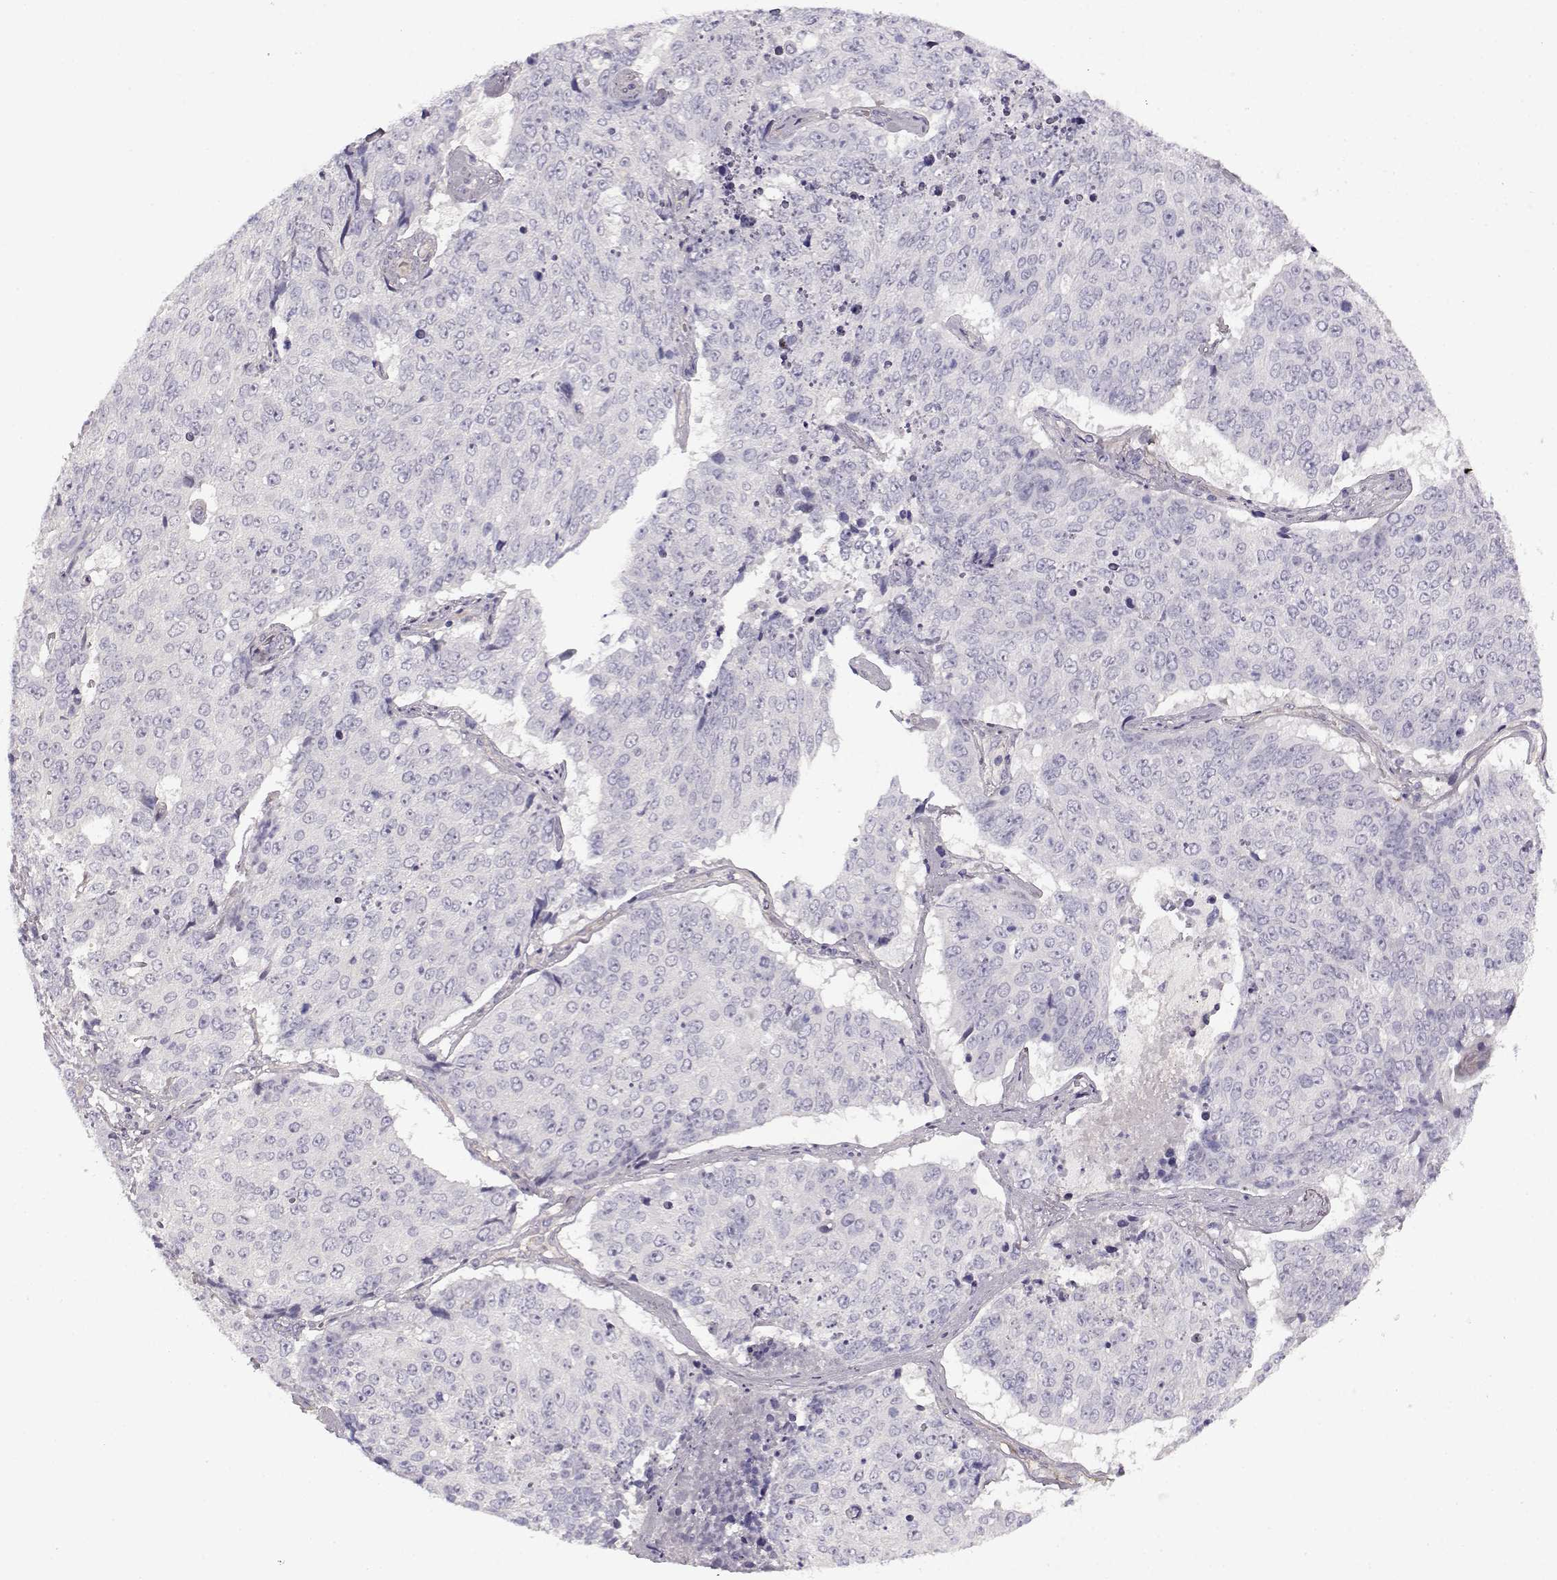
{"staining": {"intensity": "negative", "quantity": "none", "location": "none"}, "tissue": "lung cancer", "cell_type": "Tumor cells", "image_type": "cancer", "snomed": [{"axis": "morphology", "description": "Normal tissue, NOS"}, {"axis": "morphology", "description": "Squamous cell carcinoma, NOS"}, {"axis": "topography", "description": "Bronchus"}, {"axis": "topography", "description": "Lung"}], "caption": "Immunohistochemical staining of lung squamous cell carcinoma exhibits no significant expression in tumor cells.", "gene": "EDDM3B", "patient": {"sex": "male", "age": 64}}